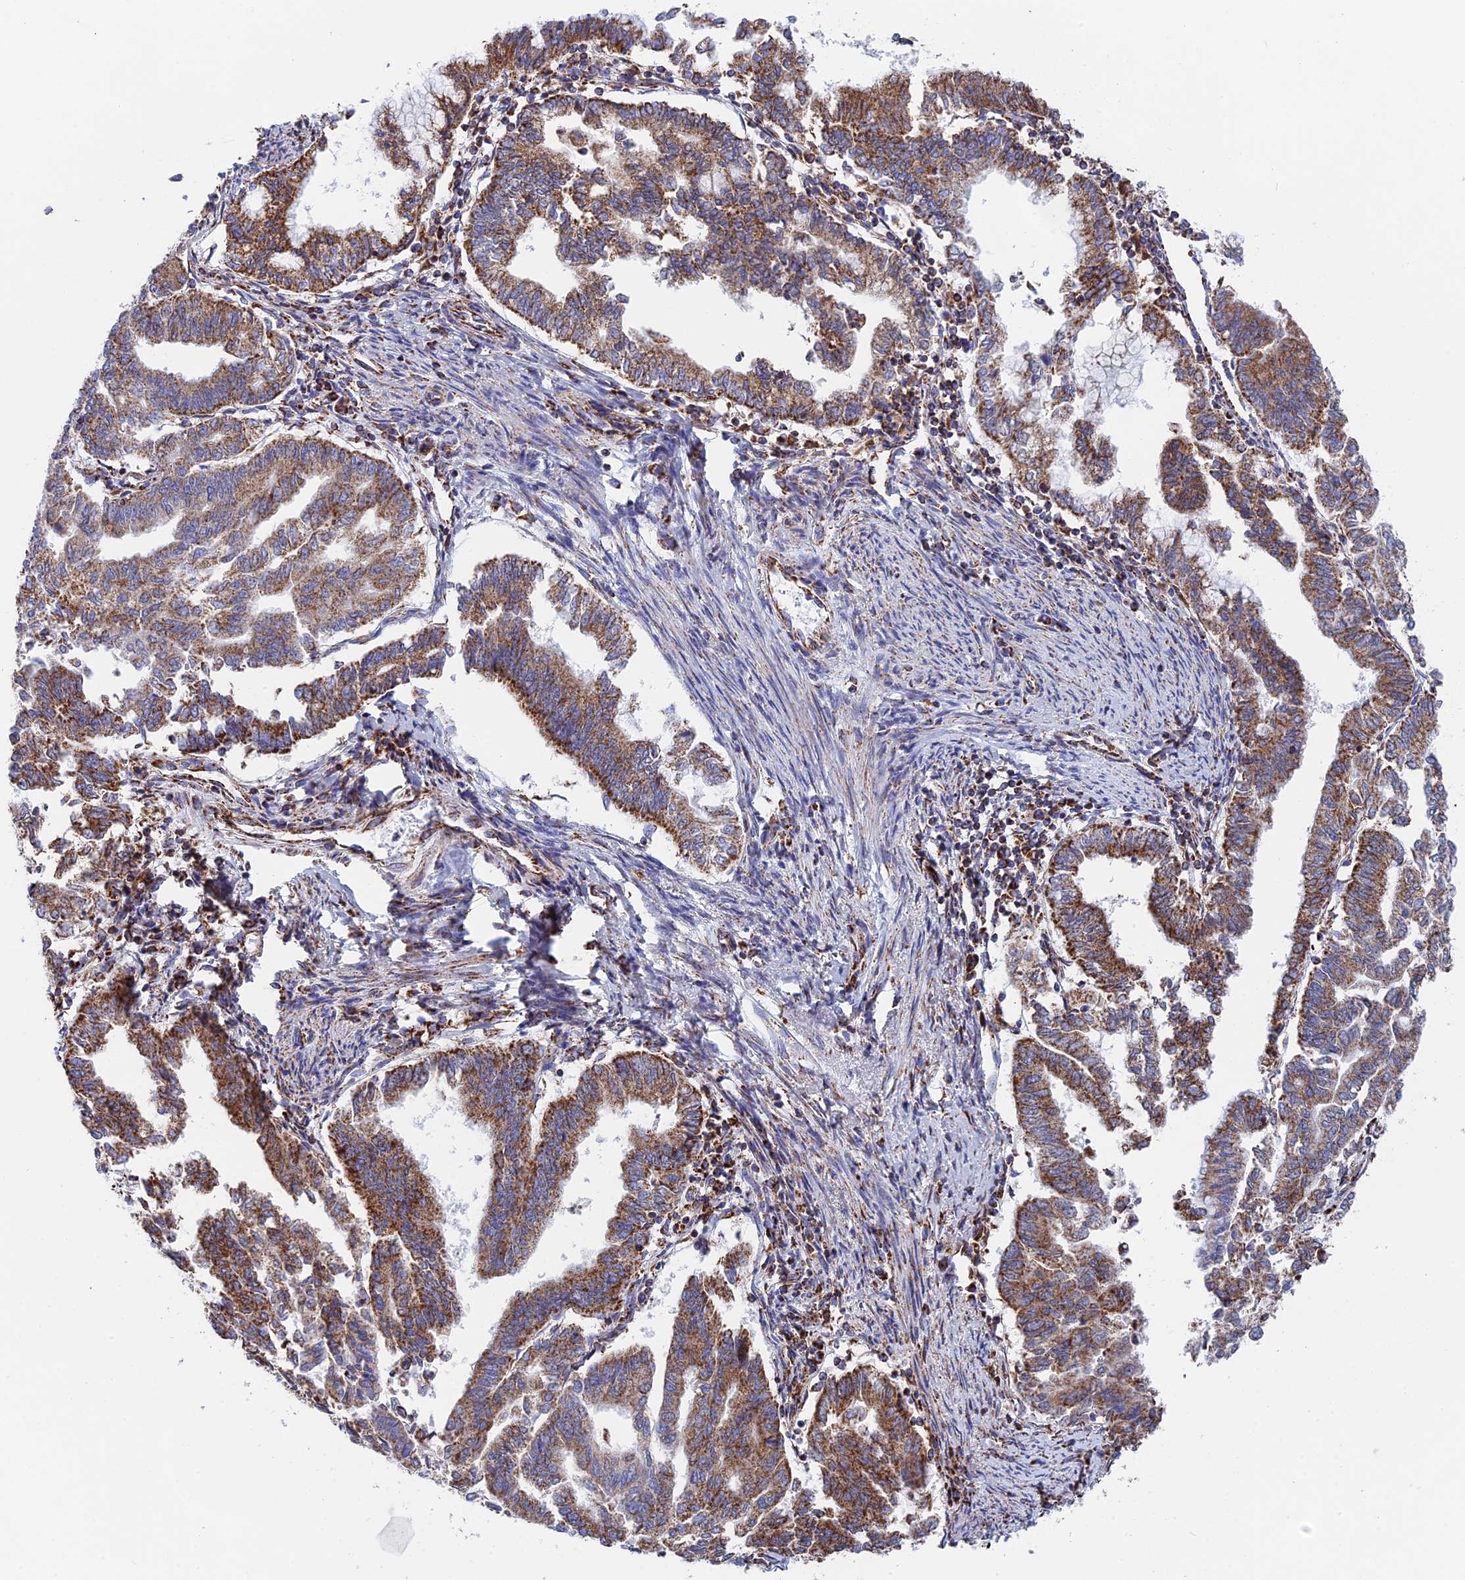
{"staining": {"intensity": "moderate", "quantity": ">75%", "location": "cytoplasmic/membranous"}, "tissue": "endometrial cancer", "cell_type": "Tumor cells", "image_type": "cancer", "snomed": [{"axis": "morphology", "description": "Adenocarcinoma, NOS"}, {"axis": "topography", "description": "Endometrium"}], "caption": "DAB (3,3'-diaminobenzidine) immunohistochemical staining of endometrial adenocarcinoma reveals moderate cytoplasmic/membranous protein positivity in about >75% of tumor cells. Nuclei are stained in blue.", "gene": "NDUFA5", "patient": {"sex": "female", "age": 79}}